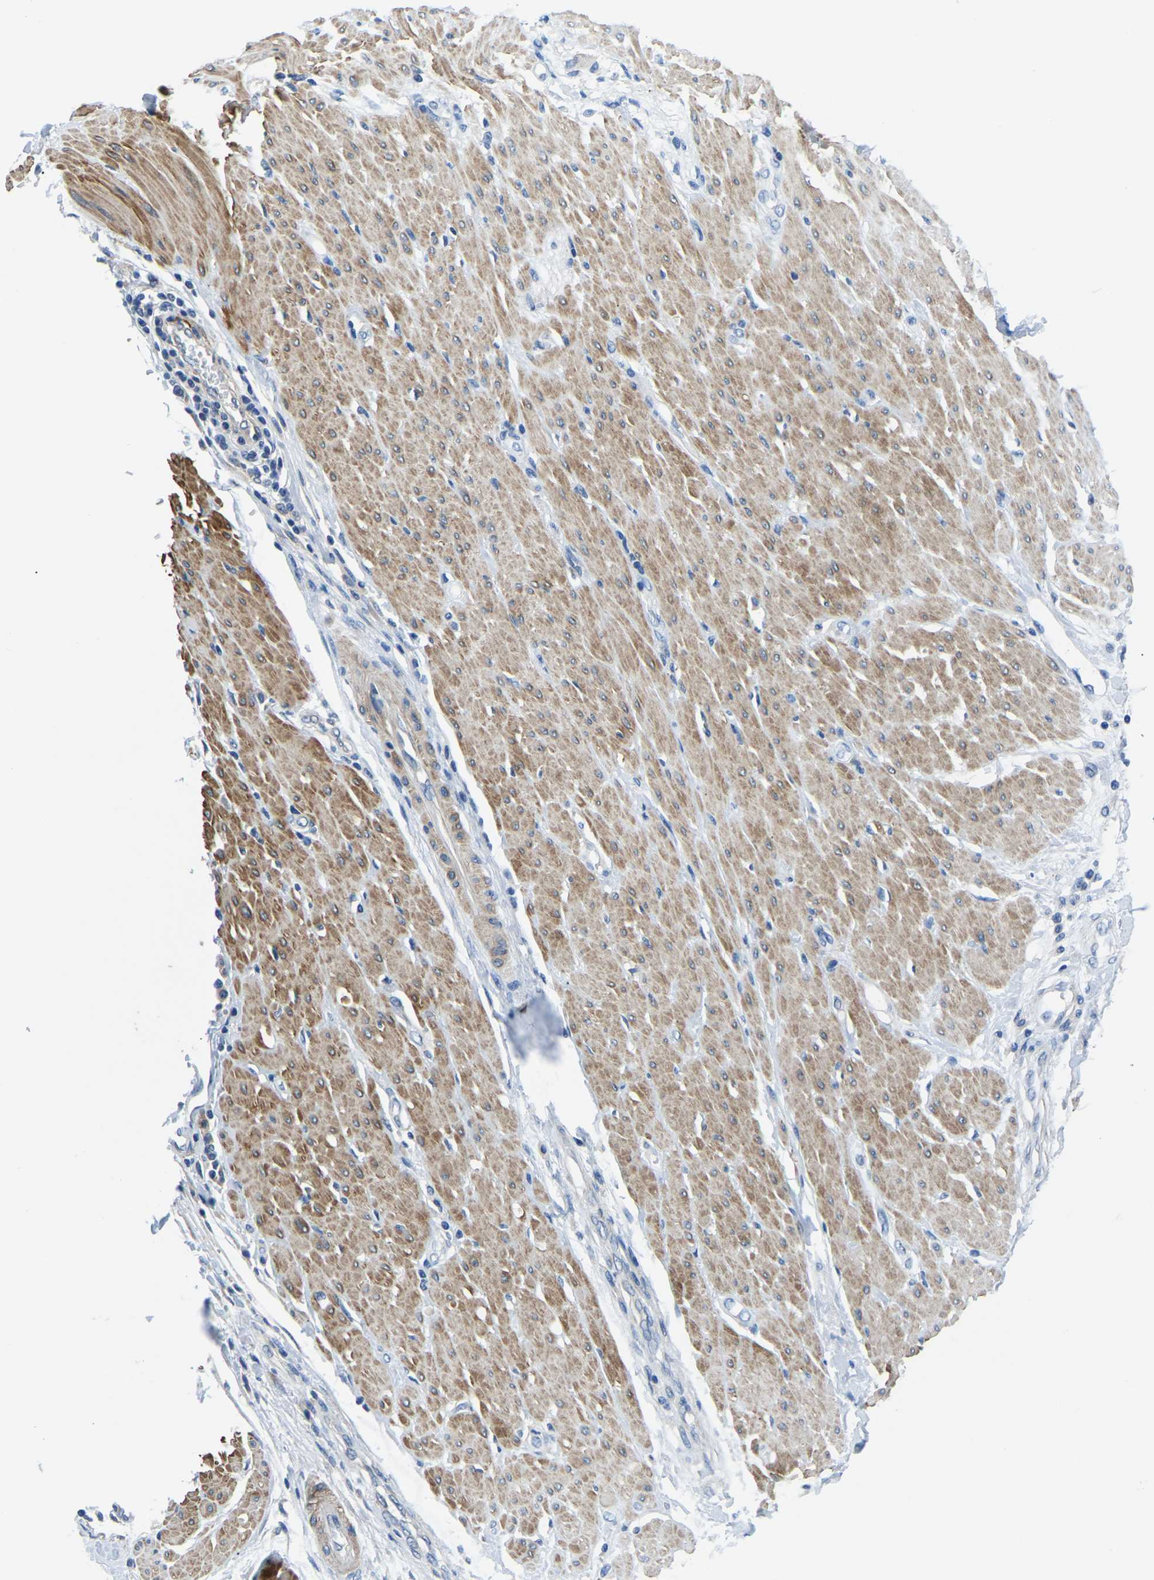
{"staining": {"intensity": "negative", "quantity": "none", "location": "none"}, "tissue": "adipose tissue", "cell_type": "Adipocytes", "image_type": "normal", "snomed": [{"axis": "morphology", "description": "Normal tissue, NOS"}, {"axis": "morphology", "description": "Adenocarcinoma, NOS"}, {"axis": "topography", "description": "Duodenum"}, {"axis": "topography", "description": "Peripheral nerve tissue"}], "caption": "Immunohistochemistry (IHC) of normal adipose tissue reveals no staining in adipocytes.", "gene": "LIAS", "patient": {"sex": "female", "age": 60}}